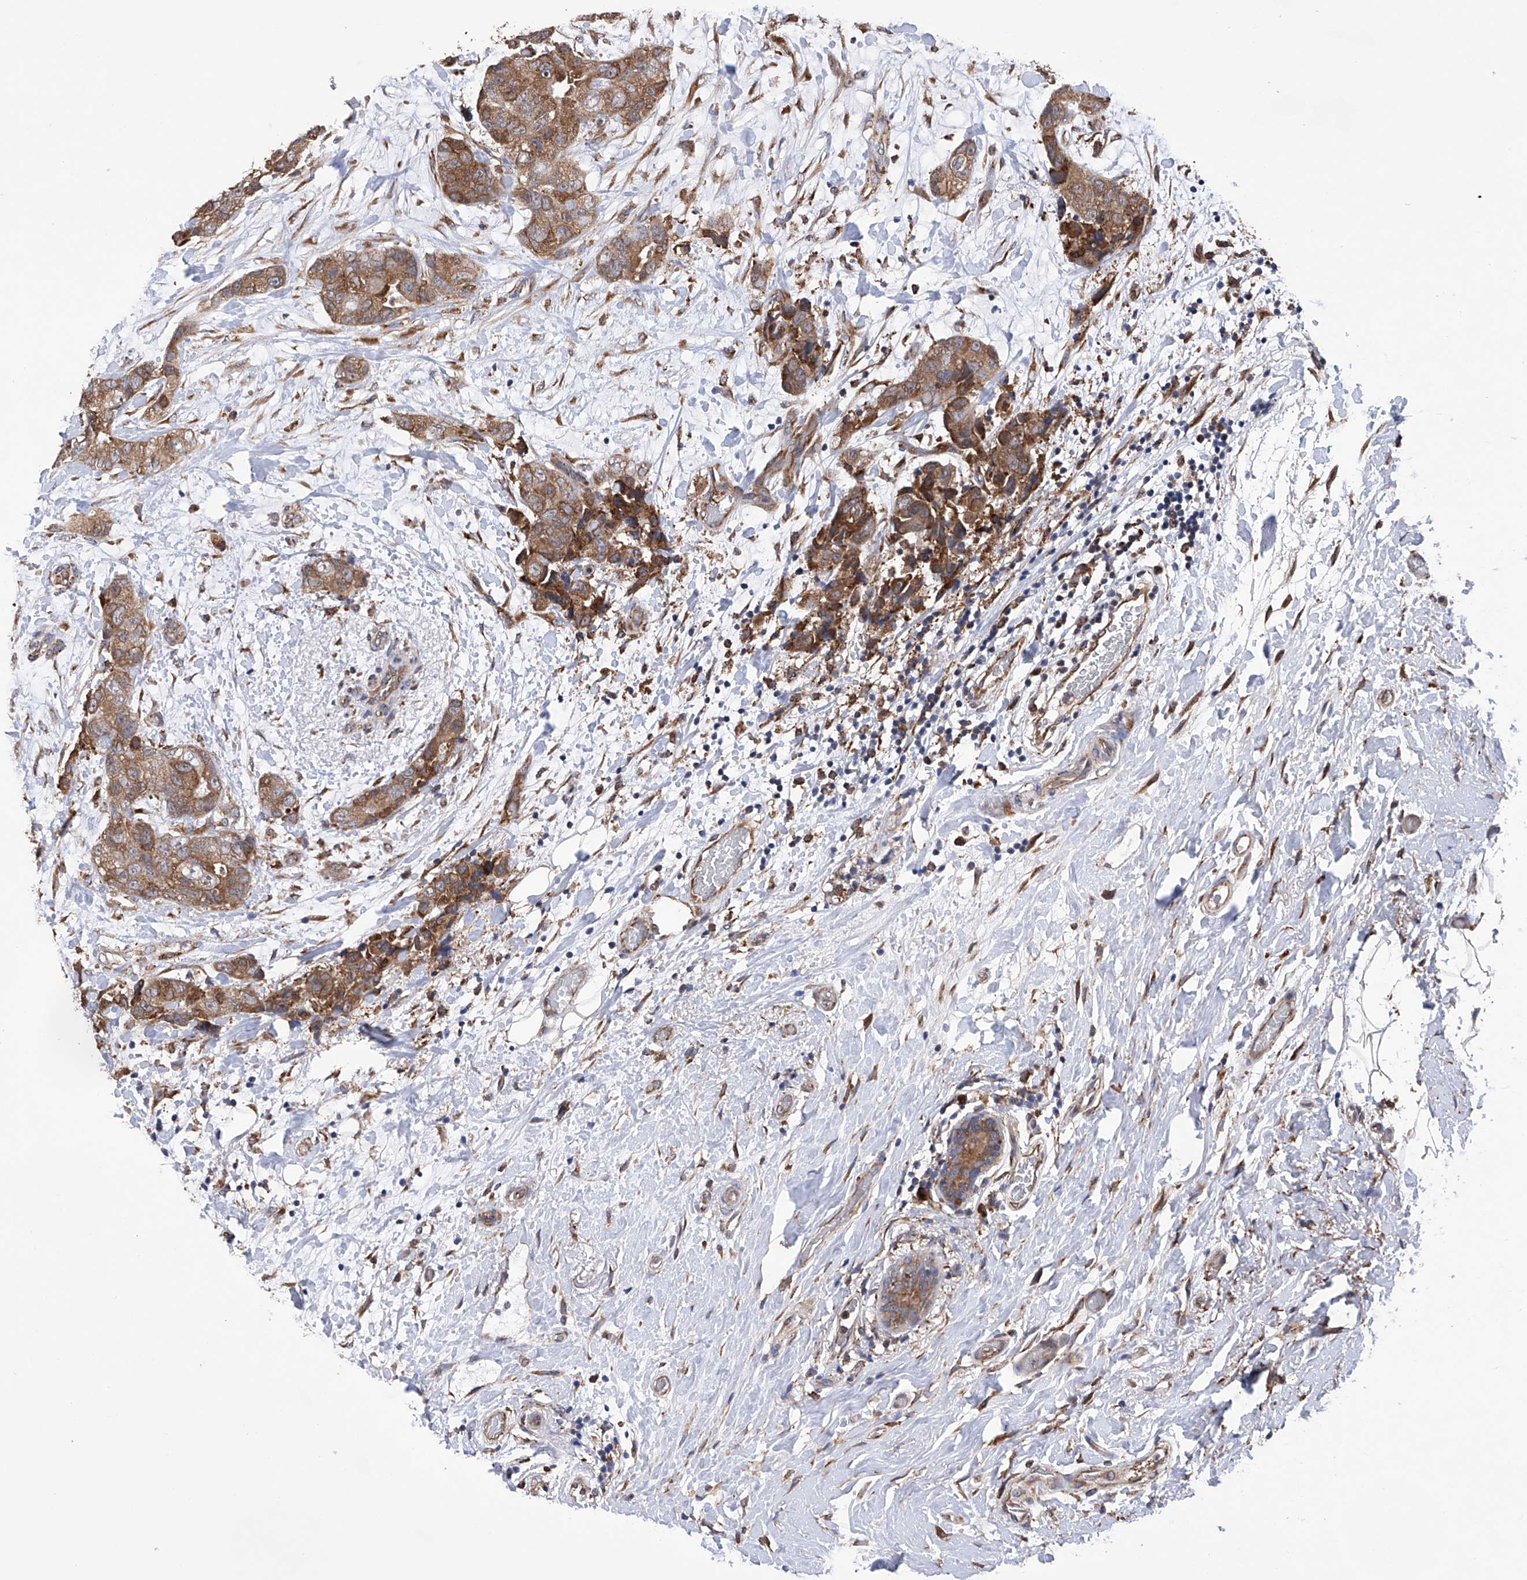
{"staining": {"intensity": "moderate", "quantity": ">75%", "location": "cytoplasmic/membranous"}, "tissue": "breast cancer", "cell_type": "Tumor cells", "image_type": "cancer", "snomed": [{"axis": "morphology", "description": "Duct carcinoma"}, {"axis": "topography", "description": "Breast"}], "caption": "Immunohistochemistry of human breast intraductal carcinoma demonstrates medium levels of moderate cytoplasmic/membranous positivity in approximately >75% of tumor cells.", "gene": "DNAH8", "patient": {"sex": "female", "age": 62}}